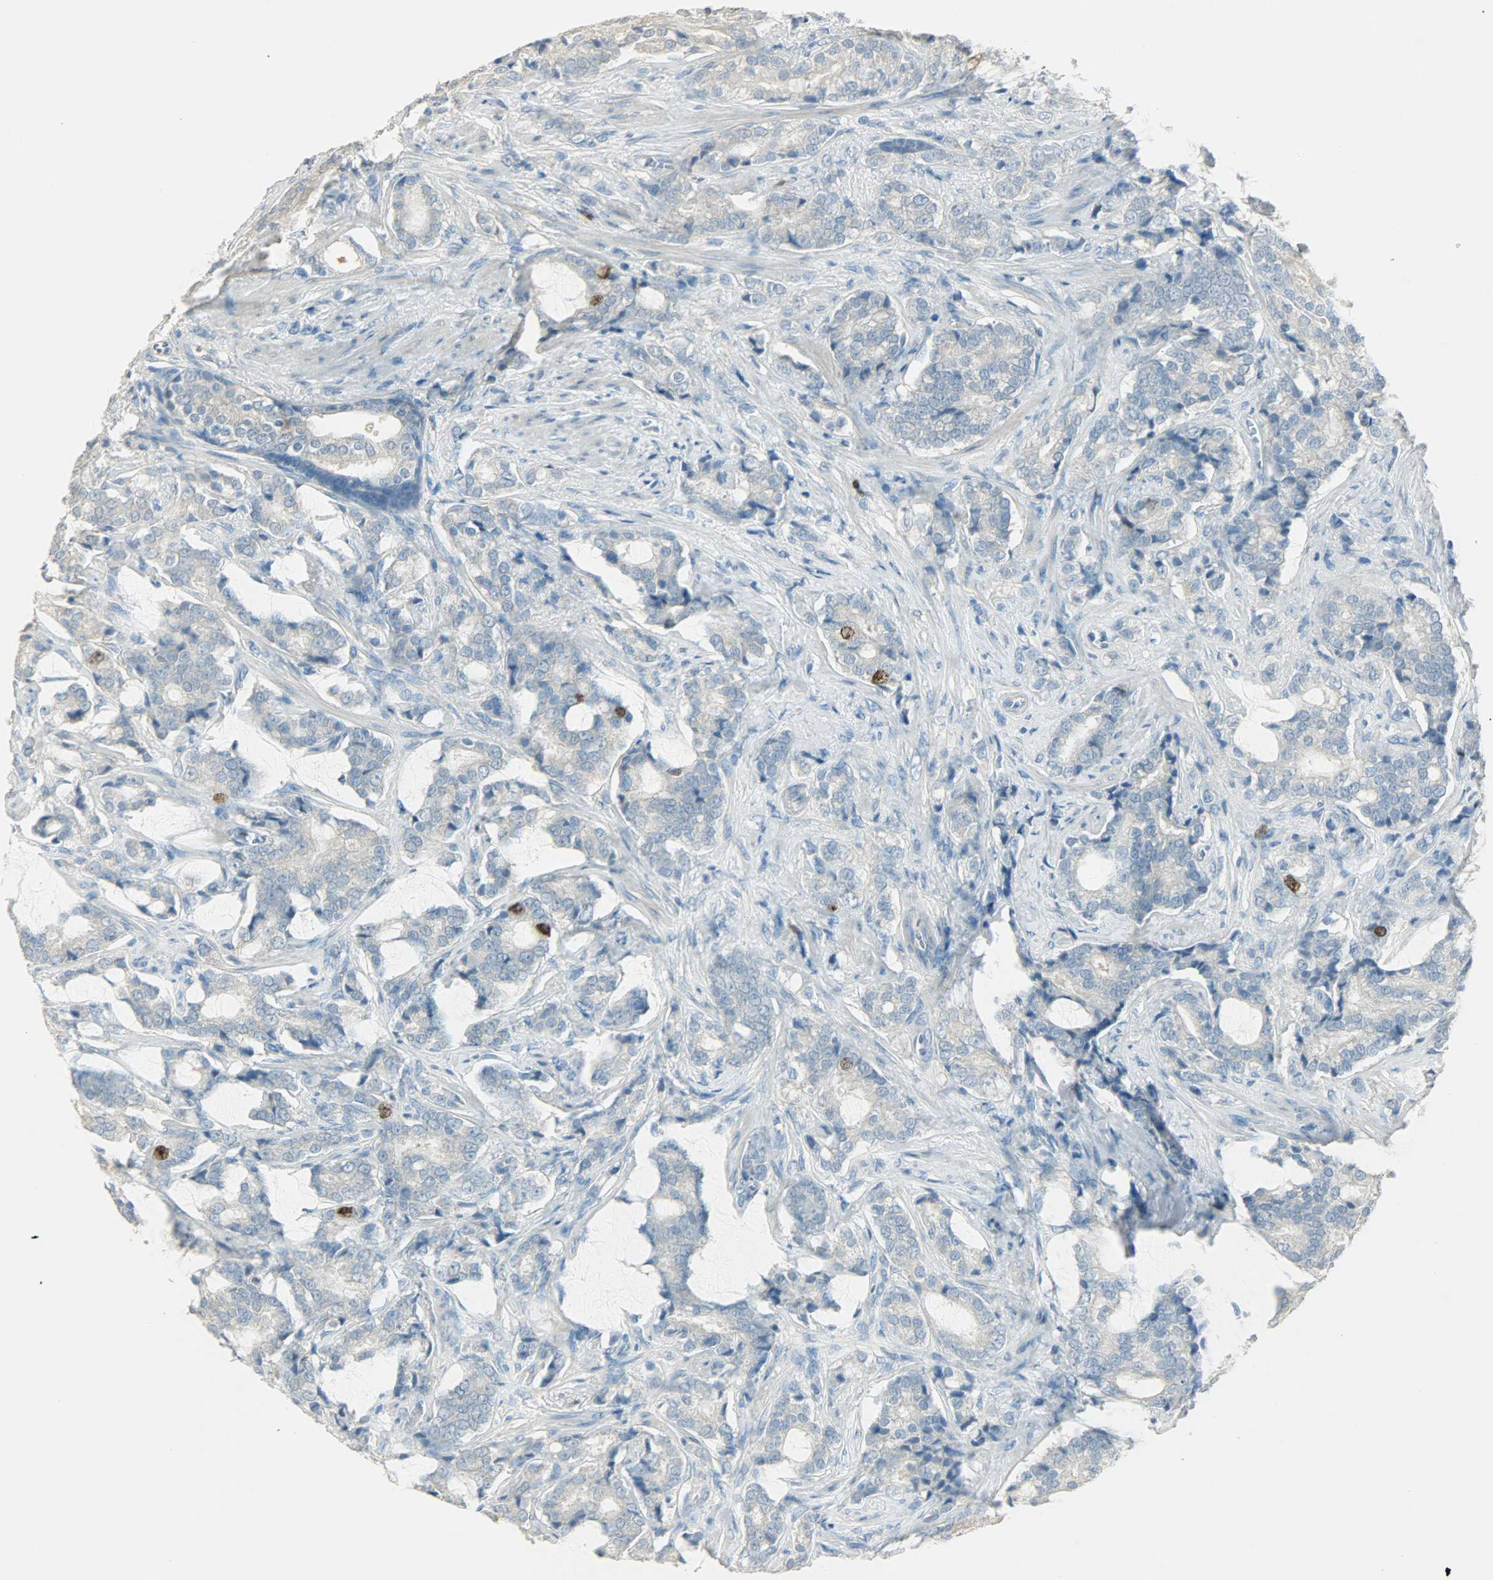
{"staining": {"intensity": "strong", "quantity": "<25%", "location": "nuclear"}, "tissue": "prostate cancer", "cell_type": "Tumor cells", "image_type": "cancer", "snomed": [{"axis": "morphology", "description": "Adenocarcinoma, Low grade"}, {"axis": "topography", "description": "Prostate"}], "caption": "This is an image of immunohistochemistry (IHC) staining of adenocarcinoma (low-grade) (prostate), which shows strong positivity in the nuclear of tumor cells.", "gene": "TPX2", "patient": {"sex": "male", "age": 58}}